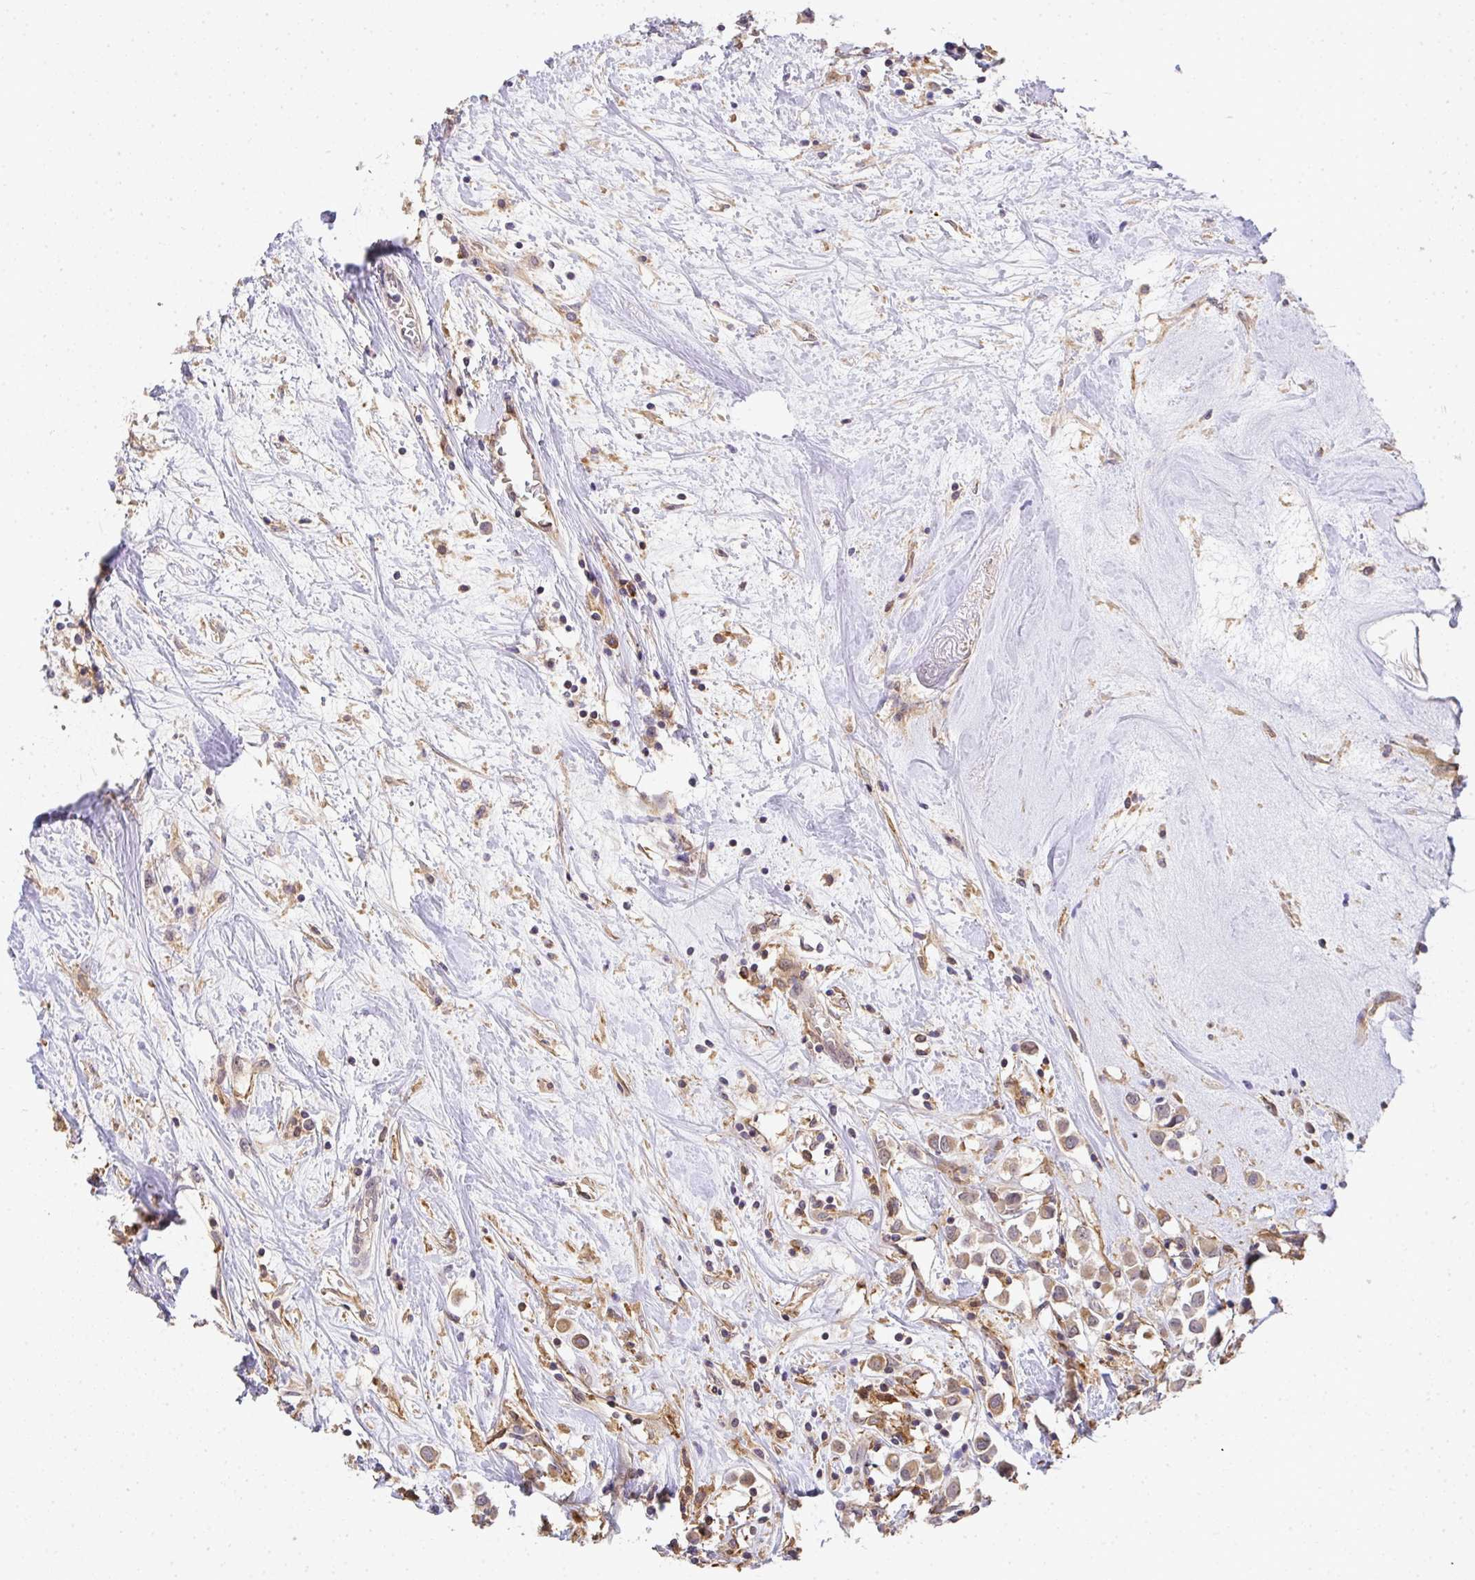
{"staining": {"intensity": "moderate", "quantity": ">75%", "location": "cytoplasmic/membranous"}, "tissue": "breast cancer", "cell_type": "Tumor cells", "image_type": "cancer", "snomed": [{"axis": "morphology", "description": "Duct carcinoma"}, {"axis": "topography", "description": "Breast"}], "caption": "A brown stain shows moderate cytoplasmic/membranous positivity of a protein in intraductal carcinoma (breast) tumor cells.", "gene": "EEF1AKMT1", "patient": {"sex": "female", "age": 61}}